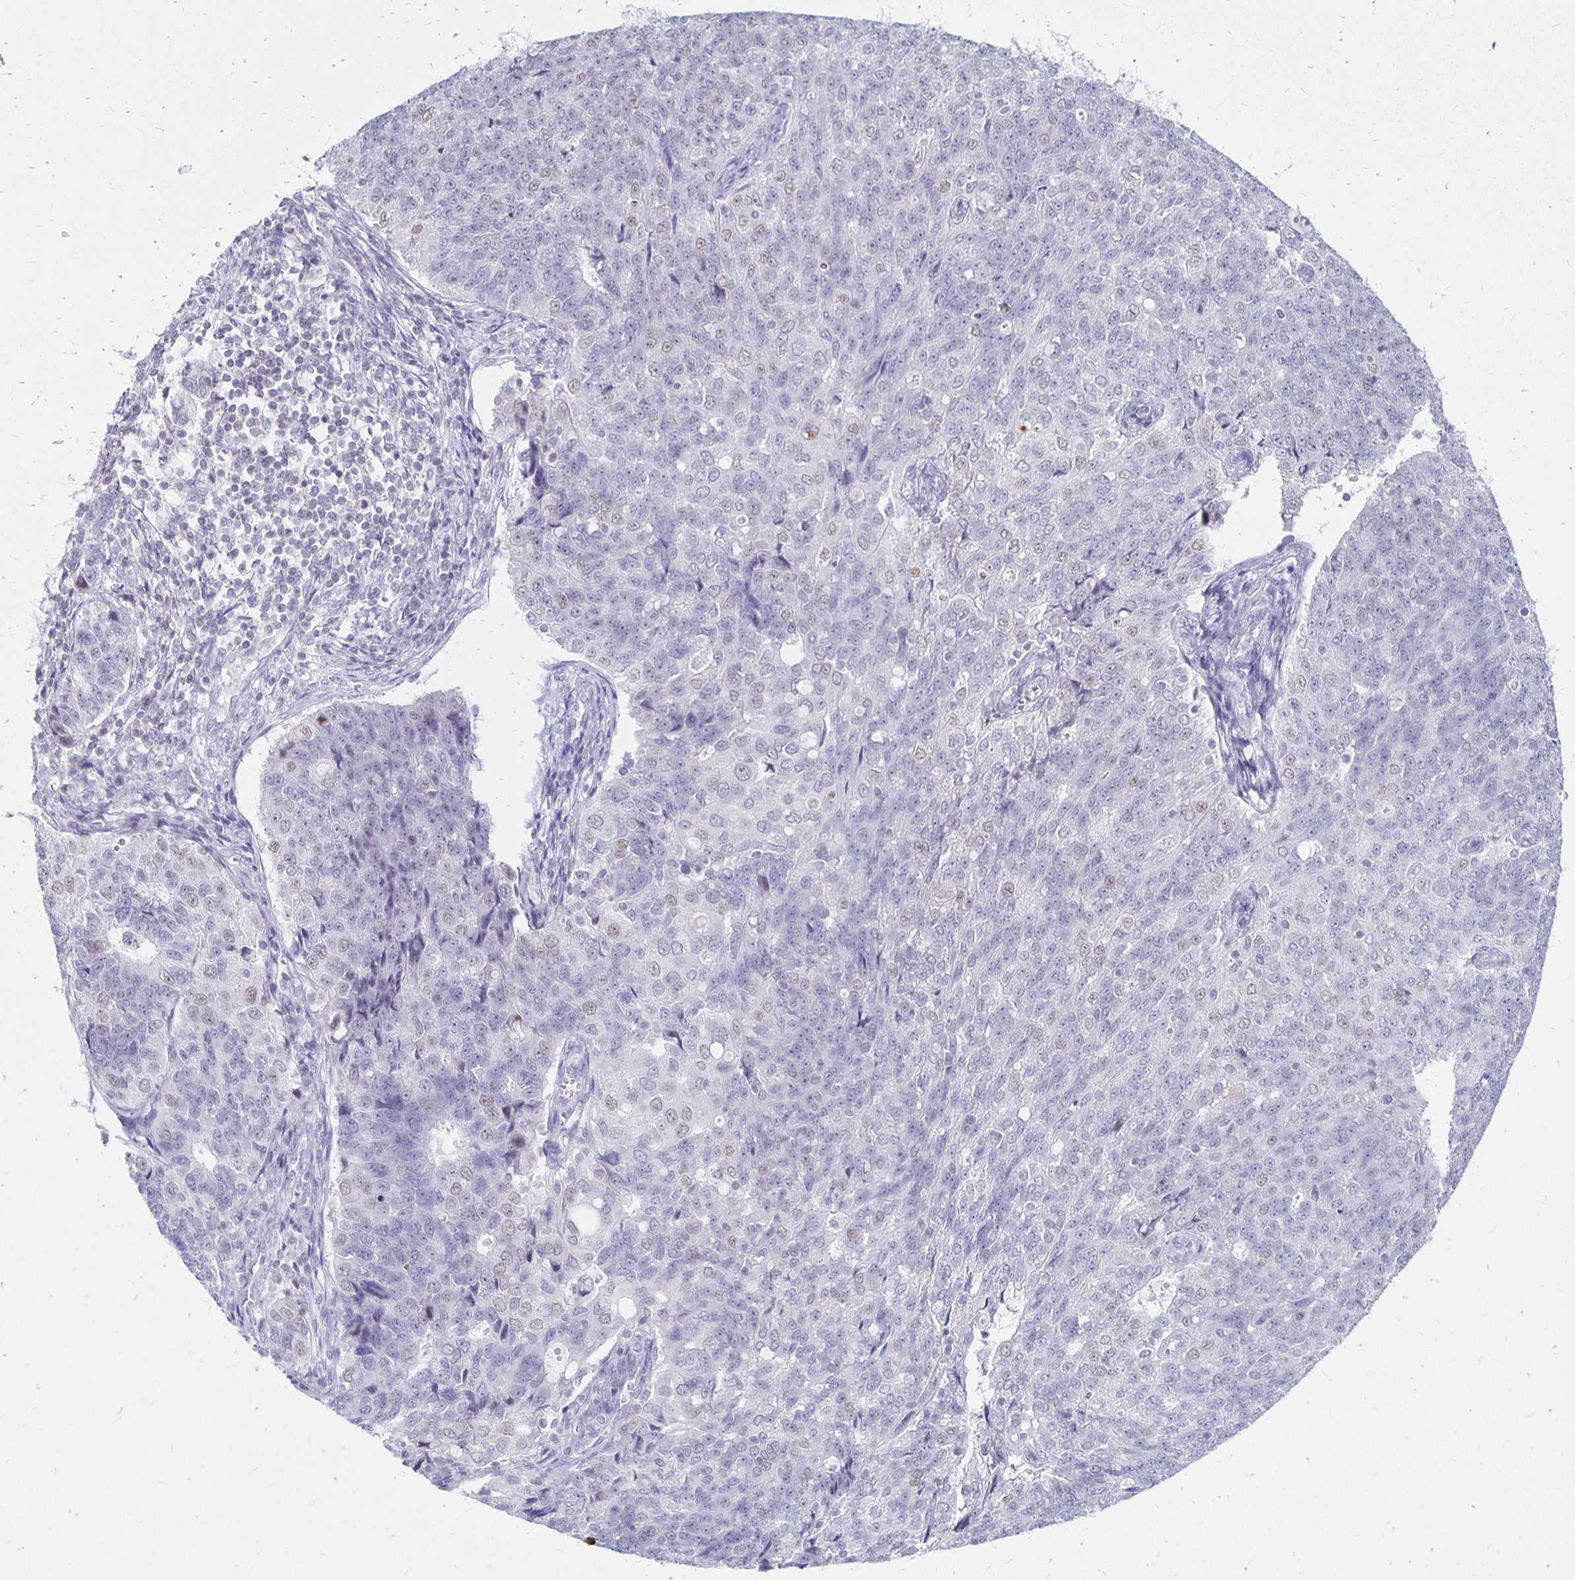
{"staining": {"intensity": "weak", "quantity": "<25%", "location": "nuclear"}, "tissue": "endometrial cancer", "cell_type": "Tumor cells", "image_type": "cancer", "snomed": [{"axis": "morphology", "description": "Adenocarcinoma, NOS"}, {"axis": "topography", "description": "Endometrium"}], "caption": "A photomicrograph of endometrial adenocarcinoma stained for a protein demonstrates no brown staining in tumor cells. Brightfield microscopy of immunohistochemistry stained with DAB (3,3'-diaminobenzidine) (brown) and hematoxylin (blue), captured at high magnification.", "gene": "SYT2", "patient": {"sex": "female", "age": 43}}